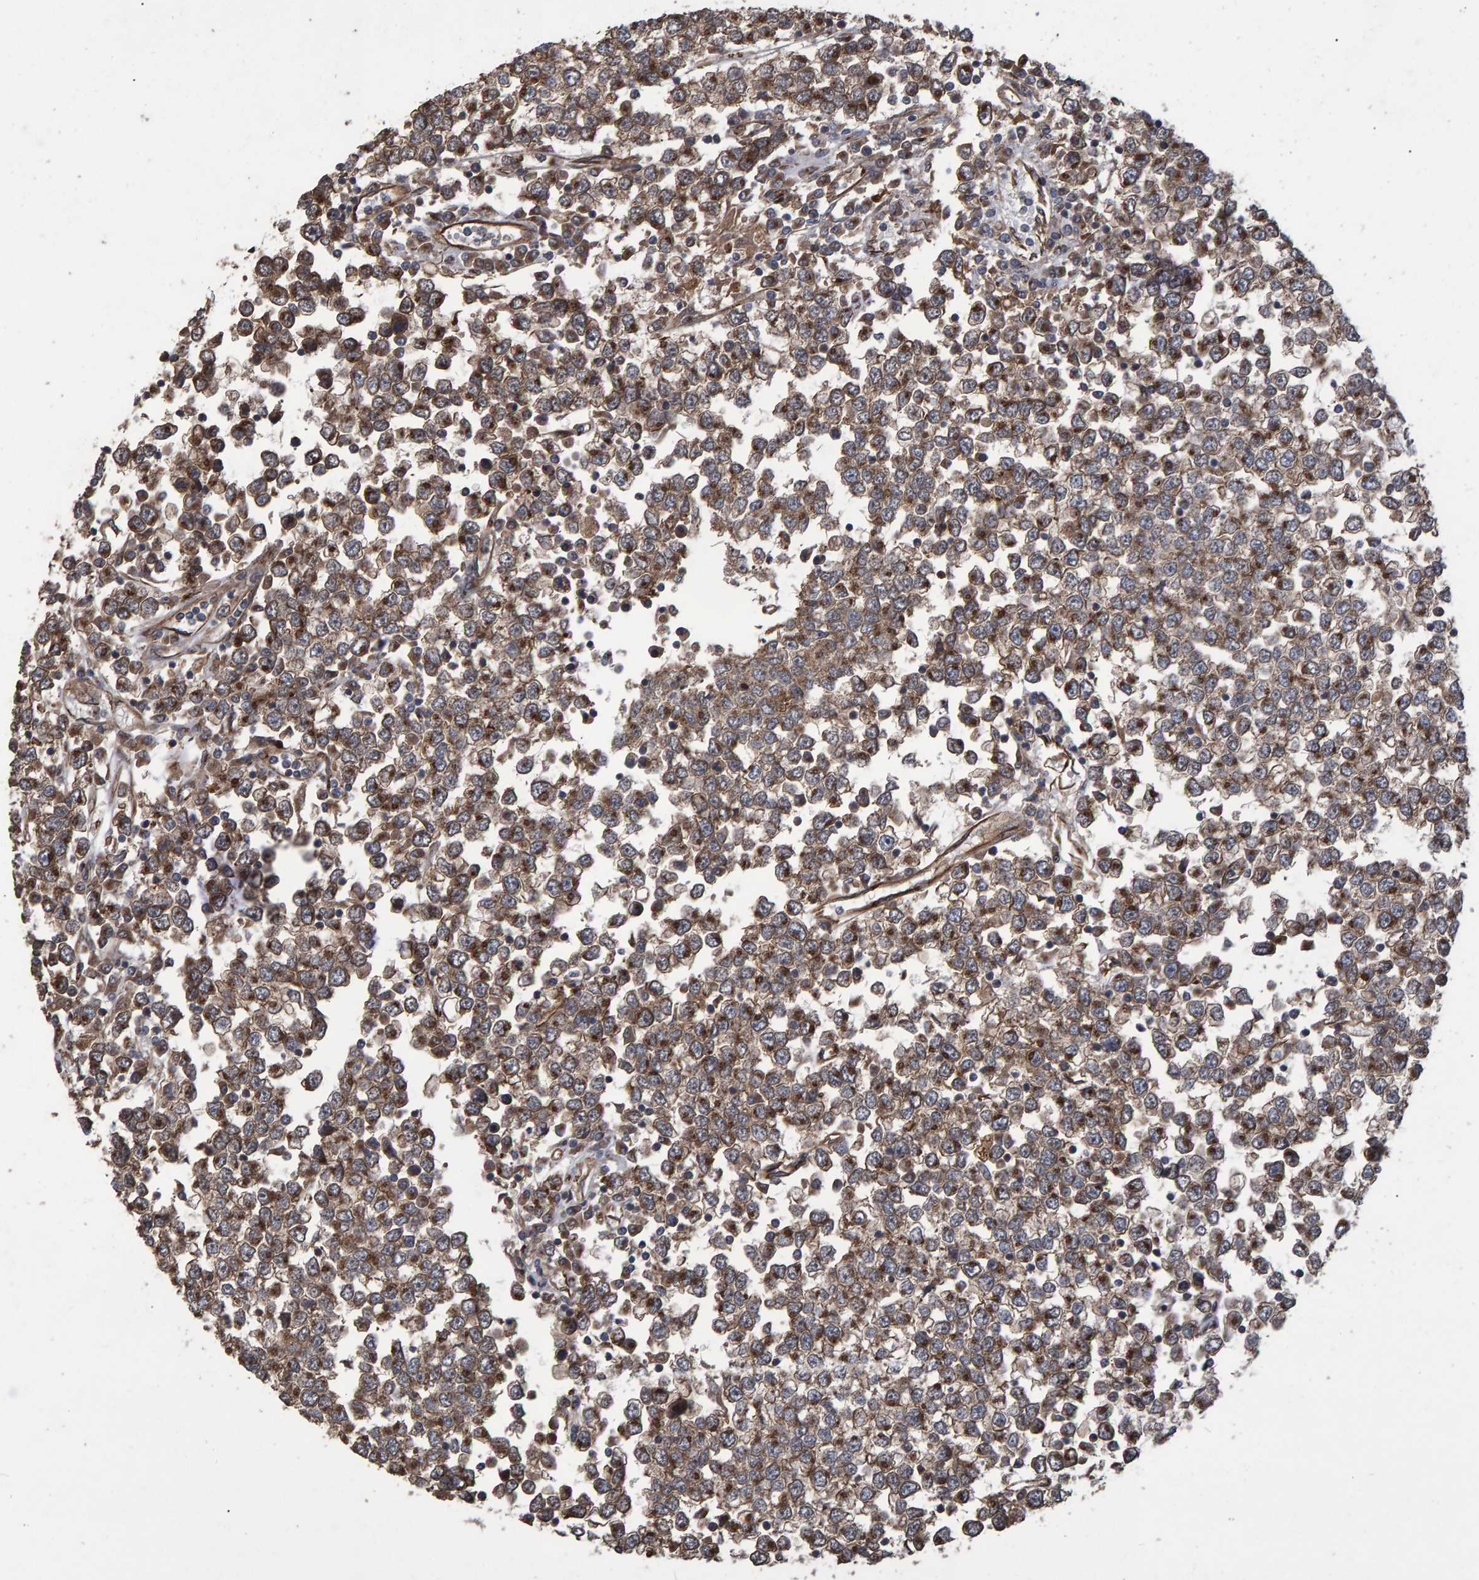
{"staining": {"intensity": "strong", "quantity": ">75%", "location": "cytoplasmic/membranous"}, "tissue": "testis cancer", "cell_type": "Tumor cells", "image_type": "cancer", "snomed": [{"axis": "morphology", "description": "Seminoma, NOS"}, {"axis": "topography", "description": "Testis"}], "caption": "A photomicrograph showing strong cytoplasmic/membranous expression in about >75% of tumor cells in testis seminoma, as visualized by brown immunohistochemical staining.", "gene": "TRIM68", "patient": {"sex": "male", "age": 65}}